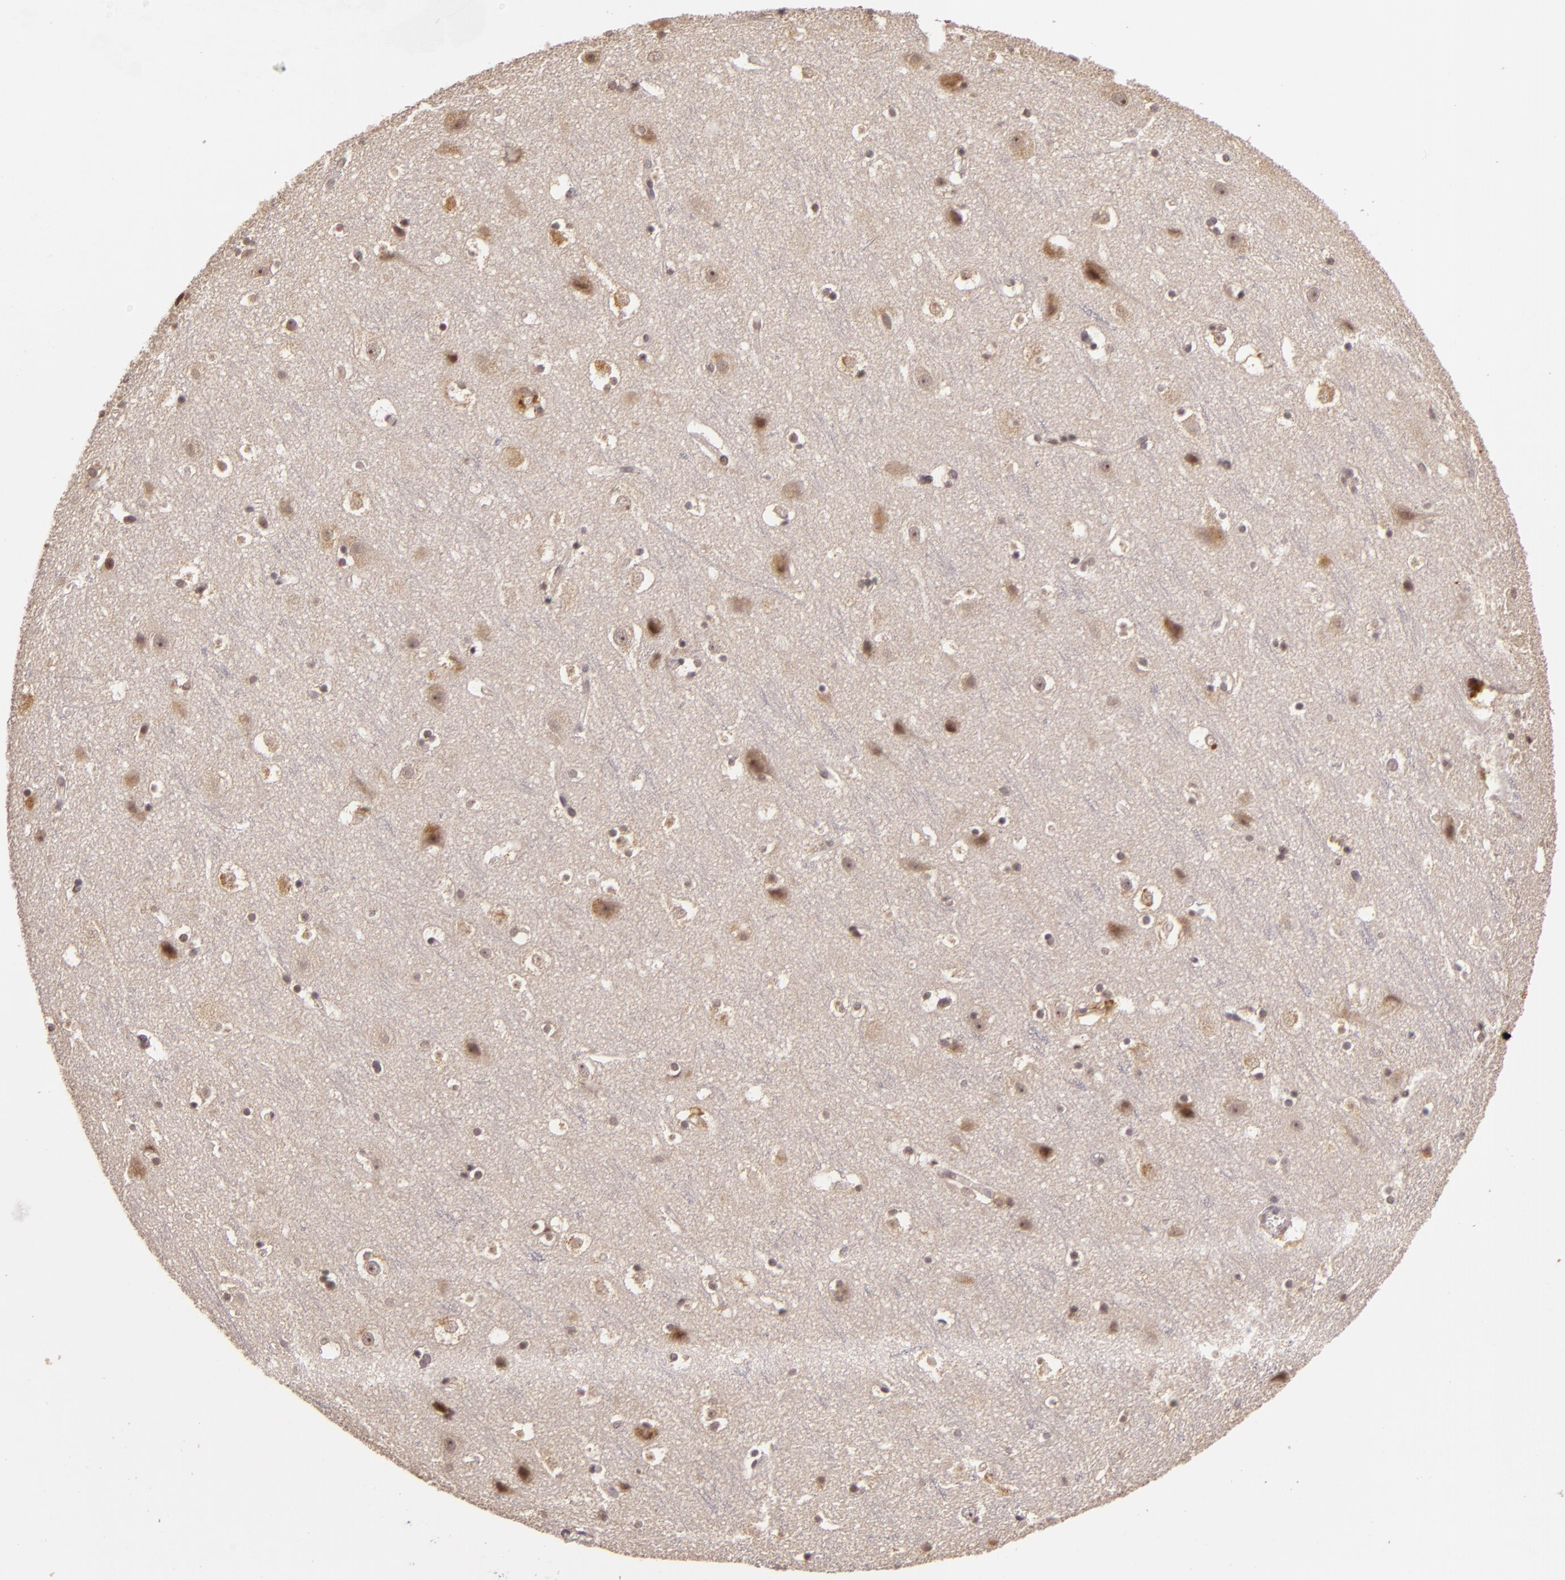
{"staining": {"intensity": "weak", "quantity": ">75%", "location": "nuclear"}, "tissue": "cerebral cortex", "cell_type": "Endothelial cells", "image_type": "normal", "snomed": [{"axis": "morphology", "description": "Normal tissue, NOS"}, {"axis": "topography", "description": "Cerebral cortex"}], "caption": "DAB (3,3'-diaminobenzidine) immunohistochemical staining of normal cerebral cortex displays weak nuclear protein staining in approximately >75% of endothelial cells.", "gene": "TXNRD2", "patient": {"sex": "male", "age": 45}}